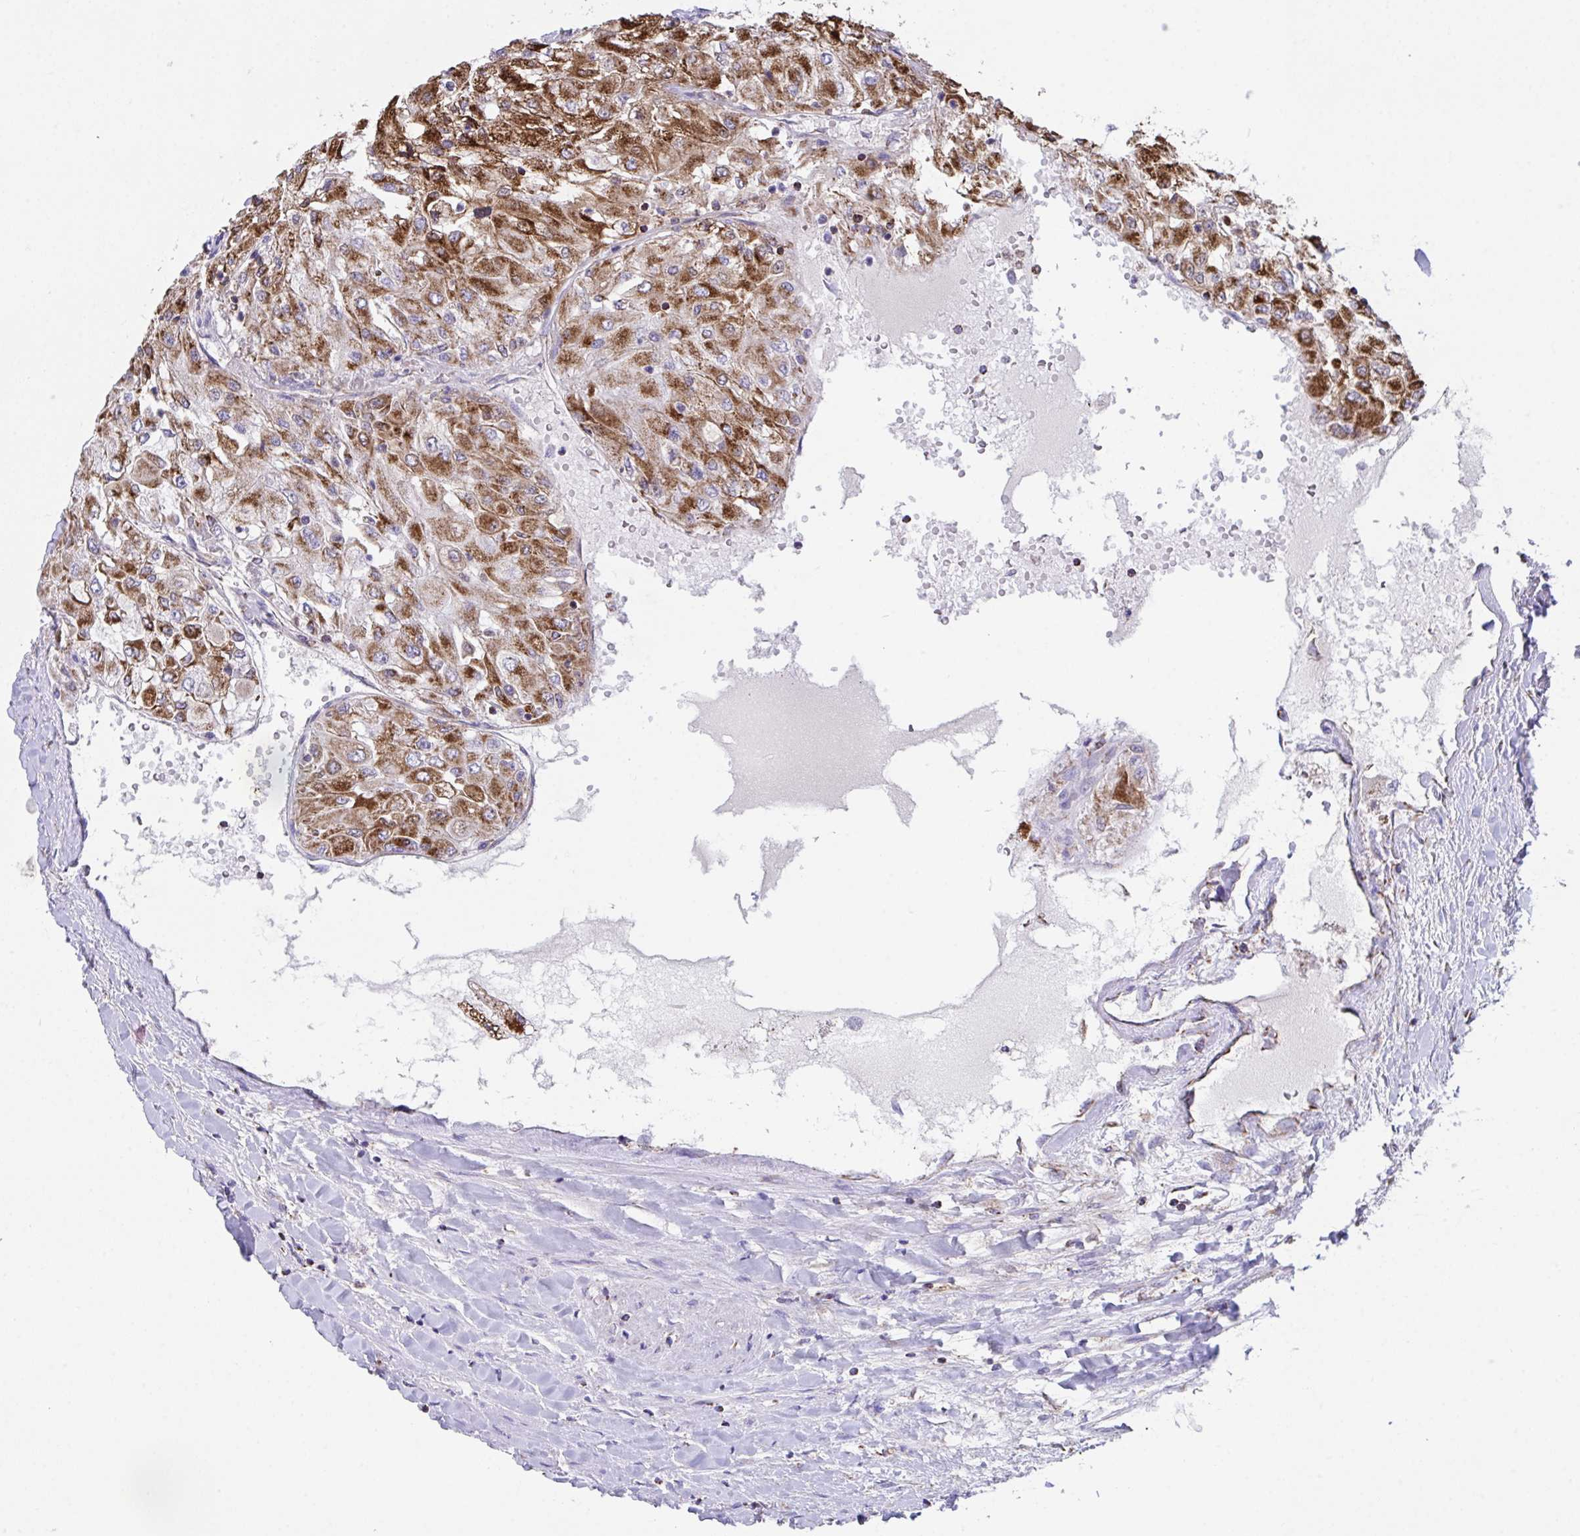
{"staining": {"intensity": "strong", "quantity": ">75%", "location": "cytoplasmic/membranous"}, "tissue": "renal cancer", "cell_type": "Tumor cells", "image_type": "cancer", "snomed": [{"axis": "morphology", "description": "Adenocarcinoma, NOS"}, {"axis": "topography", "description": "Kidney"}], "caption": "About >75% of tumor cells in human renal cancer (adenocarcinoma) reveal strong cytoplasmic/membranous protein positivity as visualized by brown immunohistochemical staining.", "gene": "PCMTD2", "patient": {"sex": "male", "age": 80}}